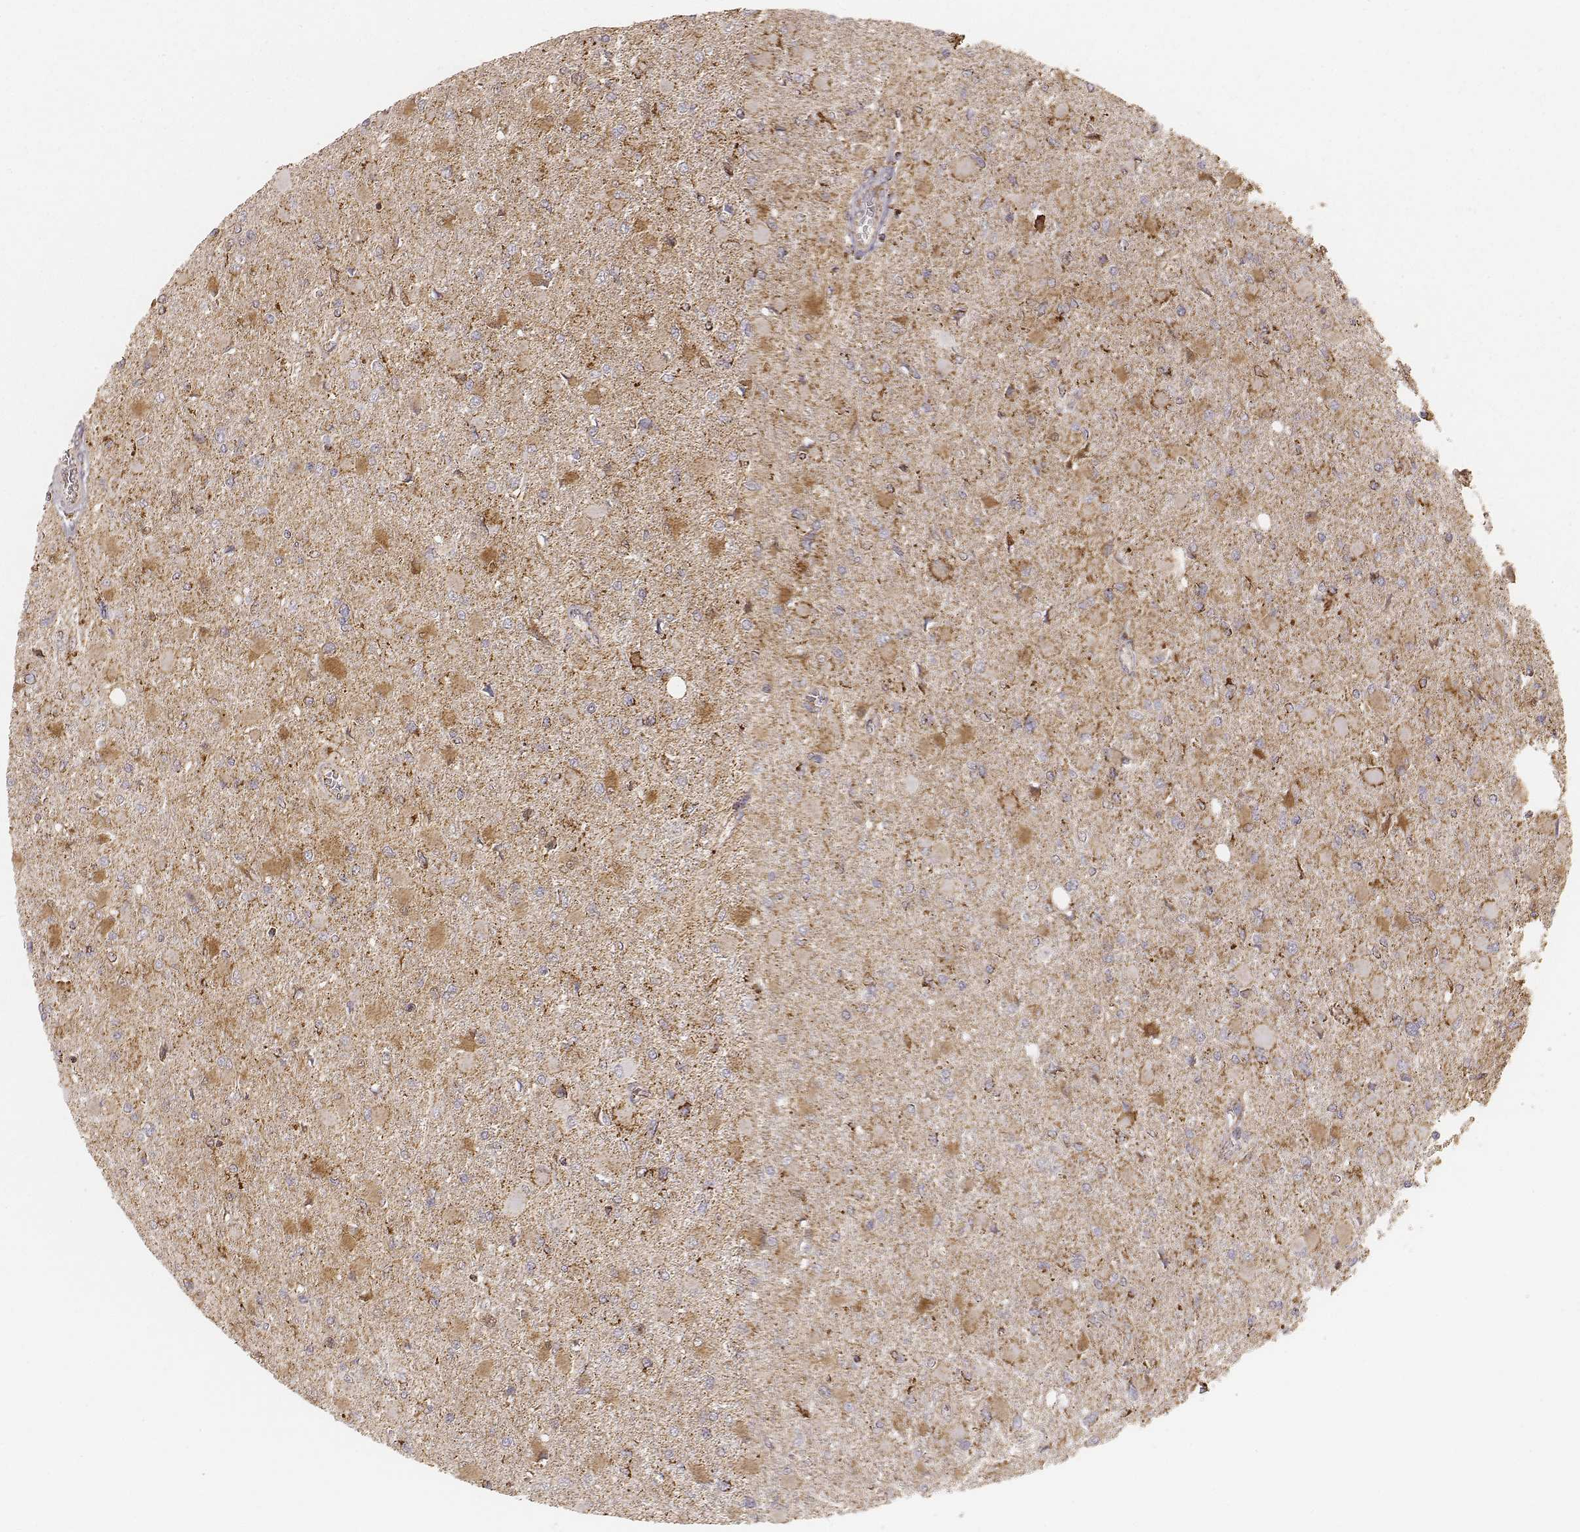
{"staining": {"intensity": "moderate", "quantity": ">75%", "location": "cytoplasmic/membranous"}, "tissue": "glioma", "cell_type": "Tumor cells", "image_type": "cancer", "snomed": [{"axis": "morphology", "description": "Glioma, malignant, High grade"}, {"axis": "topography", "description": "Cerebral cortex"}], "caption": "Tumor cells show medium levels of moderate cytoplasmic/membranous staining in approximately >75% of cells in glioma.", "gene": "CS", "patient": {"sex": "female", "age": 36}}